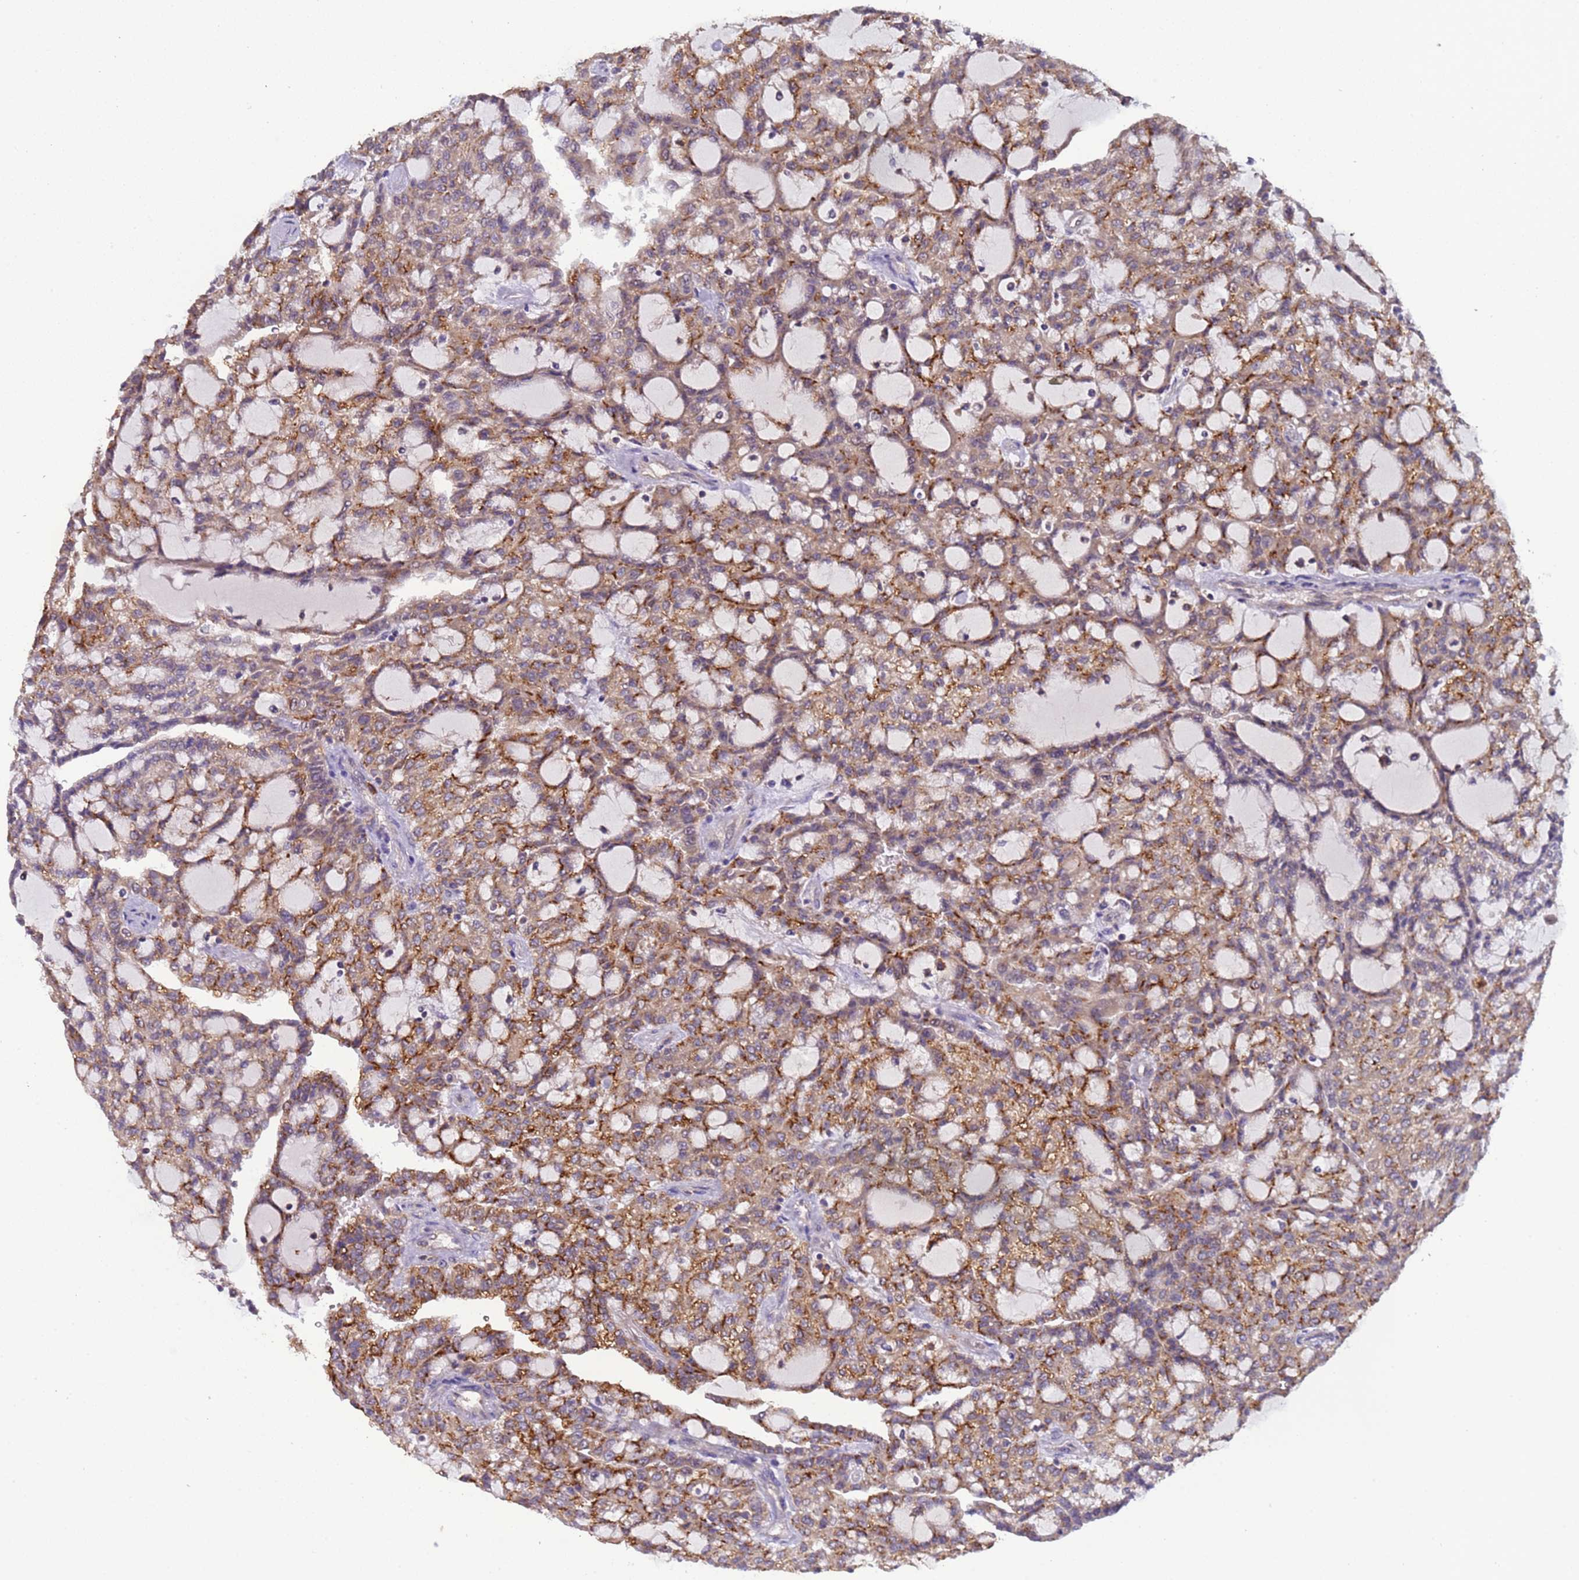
{"staining": {"intensity": "moderate", "quantity": ">75%", "location": "cytoplasmic/membranous"}, "tissue": "renal cancer", "cell_type": "Tumor cells", "image_type": "cancer", "snomed": [{"axis": "morphology", "description": "Adenocarcinoma, NOS"}, {"axis": "topography", "description": "Kidney"}], "caption": "Protein staining reveals moderate cytoplasmic/membranous expression in about >75% of tumor cells in renal cancer (adenocarcinoma). Ihc stains the protein in brown and the nuclei are stained blue.", "gene": "ELMOD2", "patient": {"sex": "male", "age": 63}}